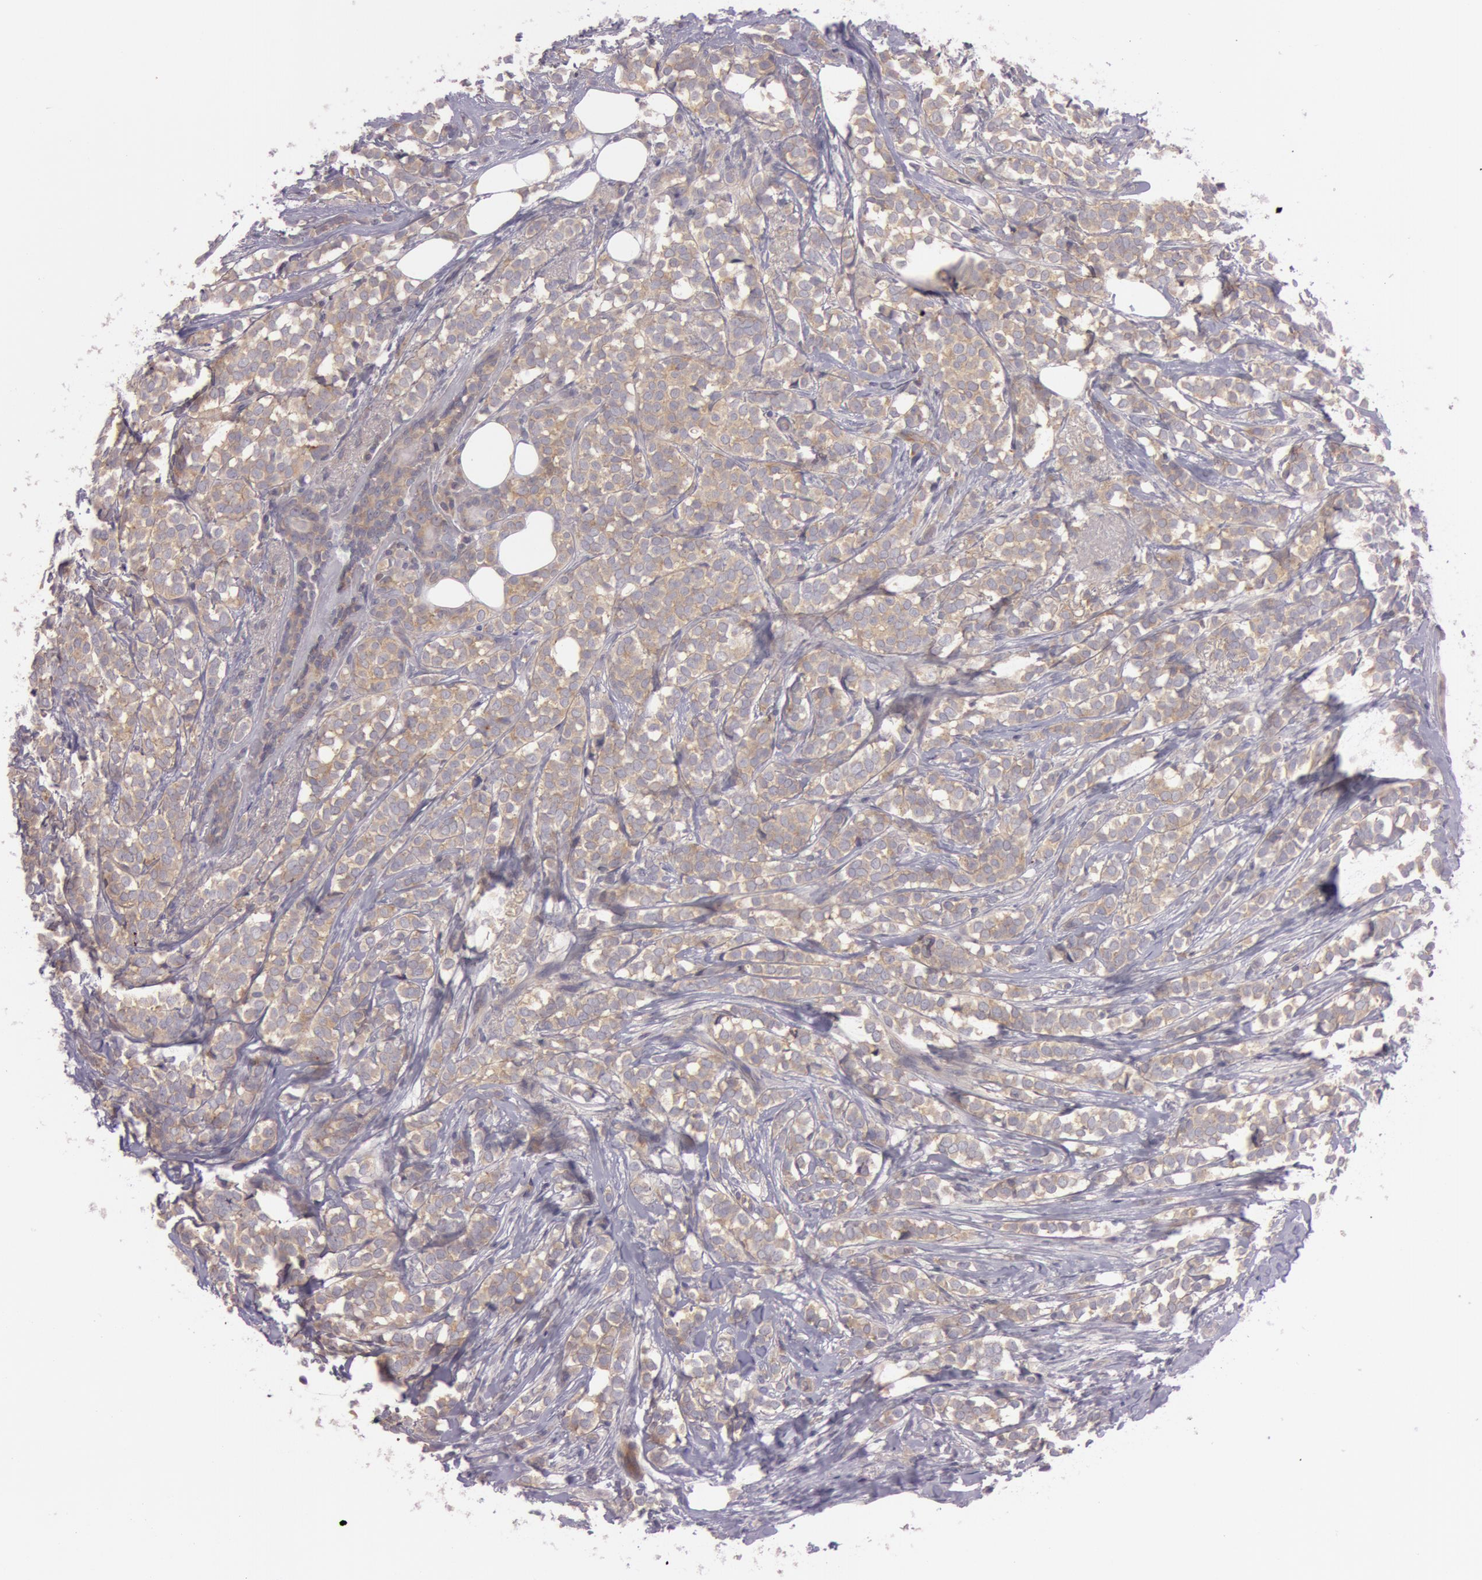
{"staining": {"intensity": "moderate", "quantity": ">75%", "location": "cytoplasmic/membranous"}, "tissue": "breast cancer", "cell_type": "Tumor cells", "image_type": "cancer", "snomed": [{"axis": "morphology", "description": "Lobular carcinoma"}, {"axis": "topography", "description": "Breast"}], "caption": "Protein staining displays moderate cytoplasmic/membranous staining in about >75% of tumor cells in breast cancer. The protein of interest is shown in brown color, while the nuclei are stained blue.", "gene": "RALGAPA1", "patient": {"sex": "female", "age": 56}}